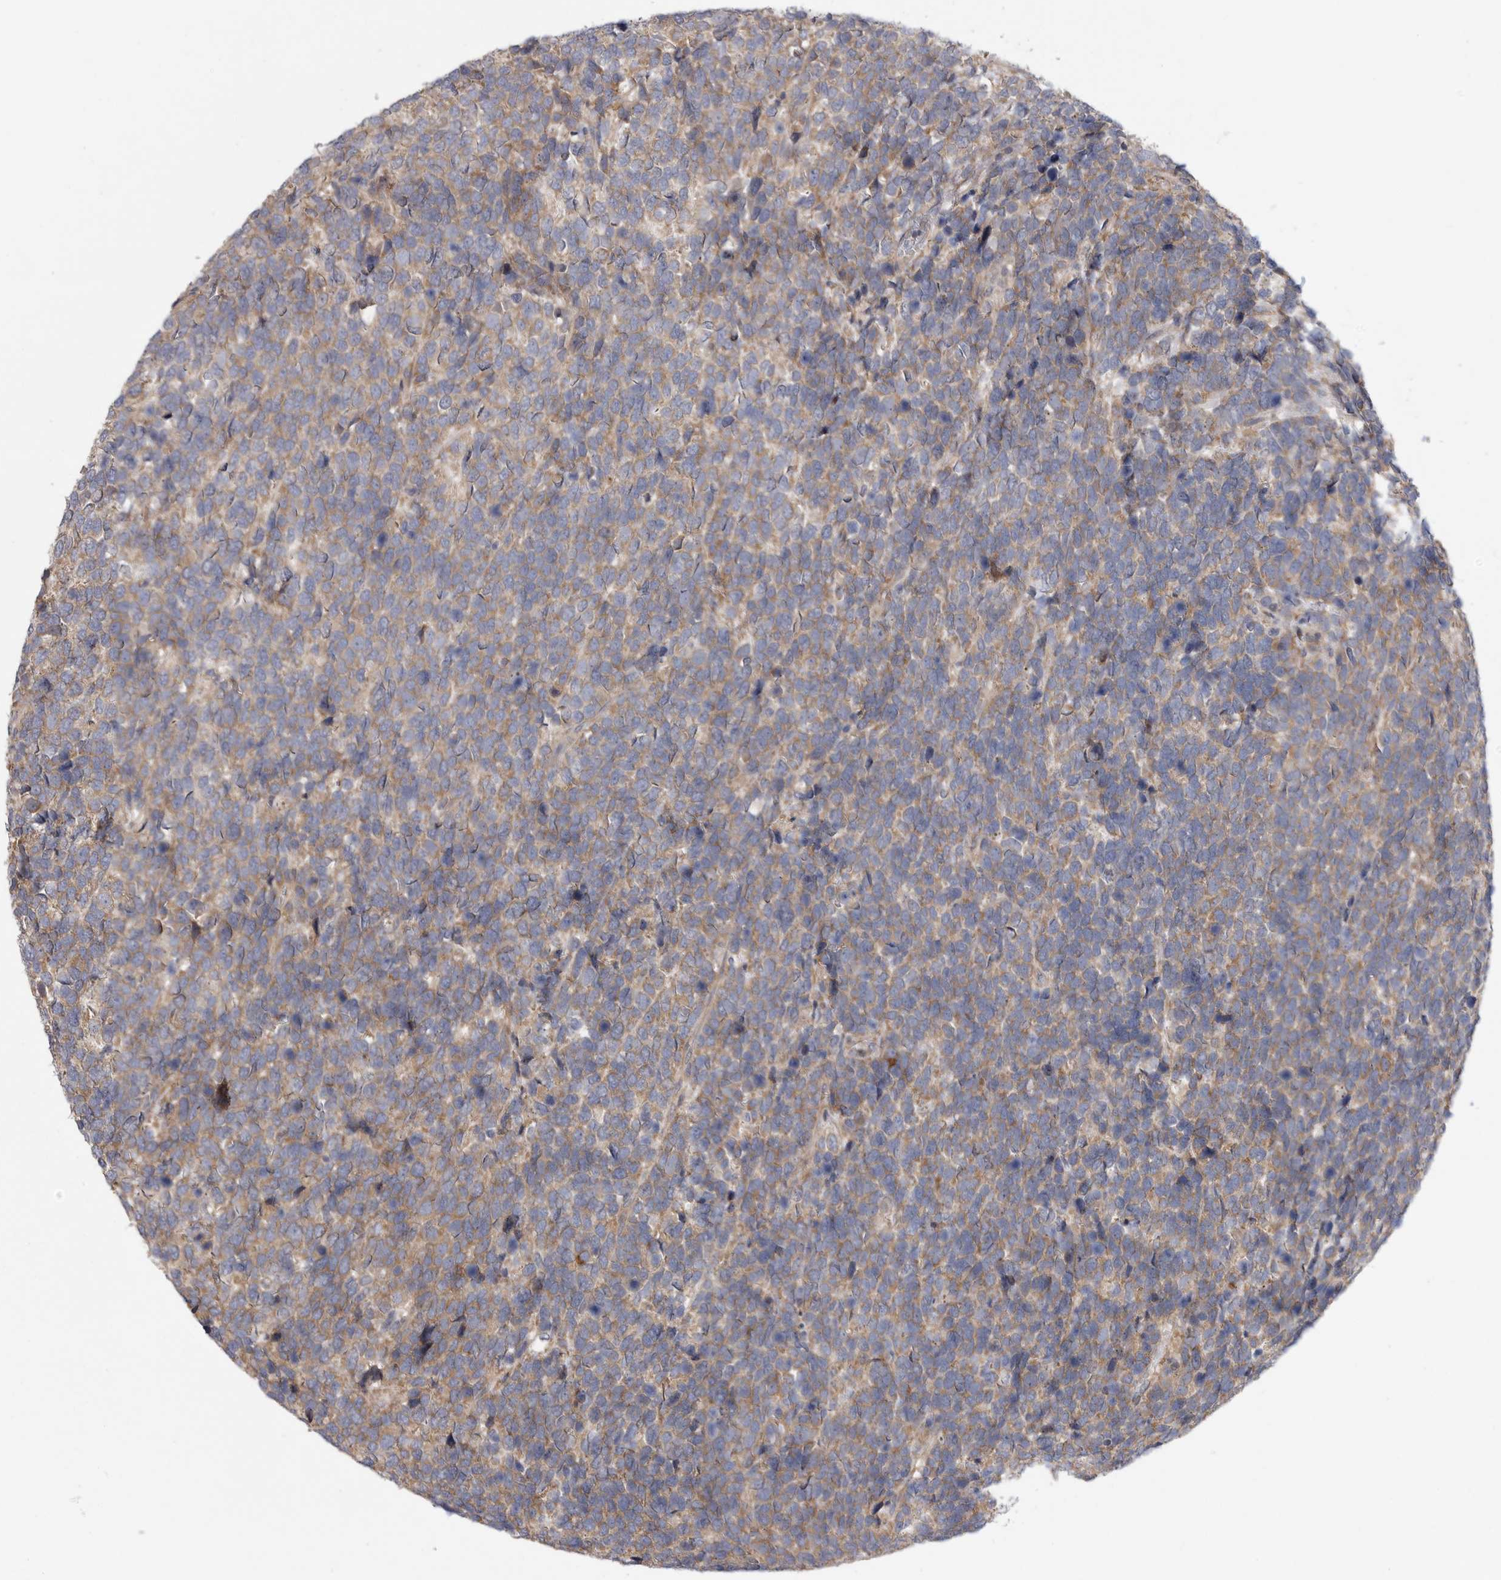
{"staining": {"intensity": "moderate", "quantity": ">75%", "location": "cytoplasmic/membranous"}, "tissue": "urothelial cancer", "cell_type": "Tumor cells", "image_type": "cancer", "snomed": [{"axis": "morphology", "description": "Urothelial carcinoma, High grade"}, {"axis": "topography", "description": "Urinary bladder"}], "caption": "Immunohistochemistry (IHC) micrograph of high-grade urothelial carcinoma stained for a protein (brown), which shows medium levels of moderate cytoplasmic/membranous expression in about >75% of tumor cells.", "gene": "FBXO43", "patient": {"sex": "female", "age": 82}}